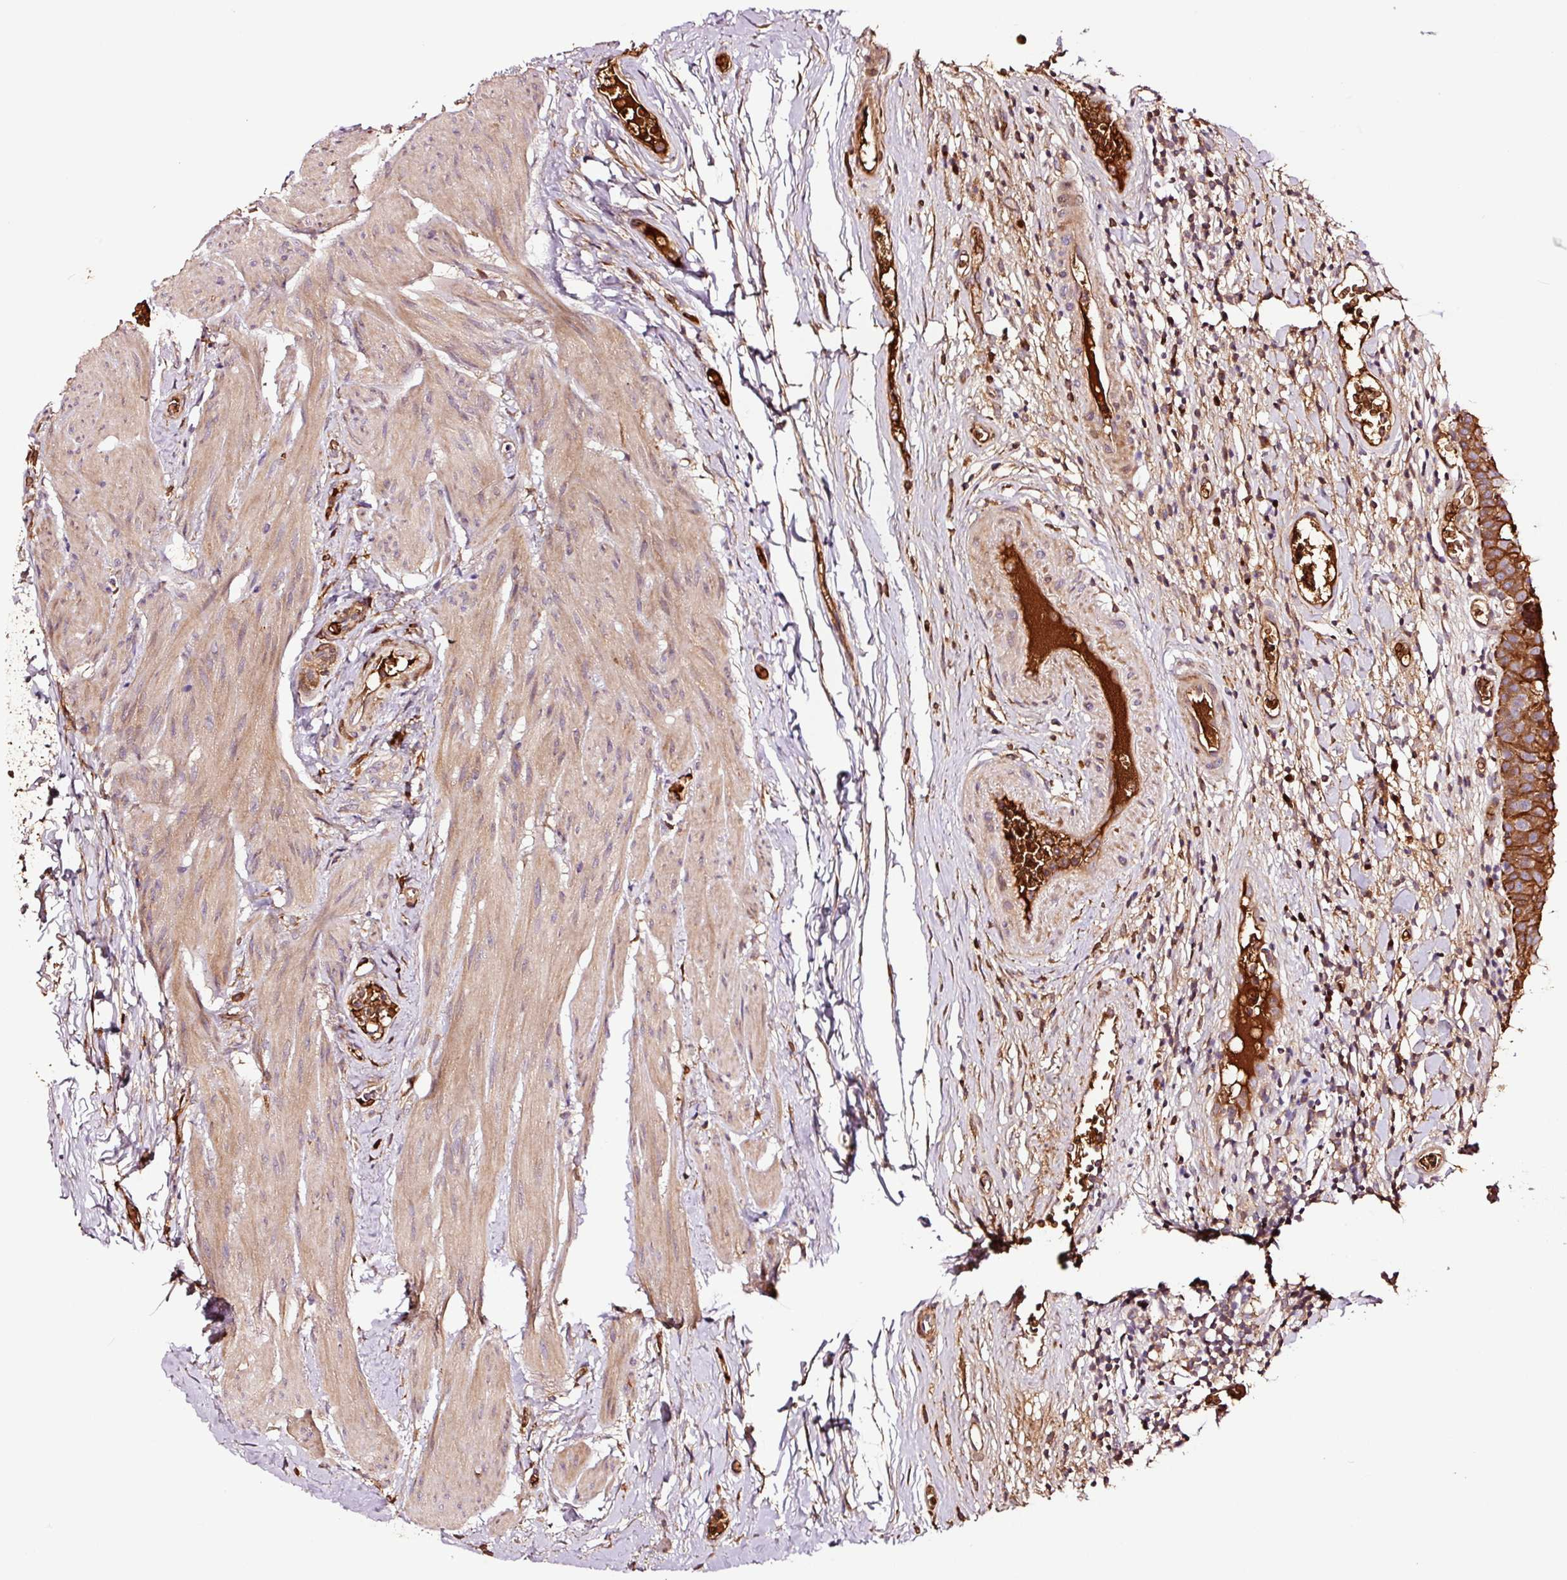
{"staining": {"intensity": "strong", "quantity": ">75%", "location": "cytoplasmic/membranous"}, "tissue": "urinary bladder", "cell_type": "Urothelial cells", "image_type": "normal", "snomed": [{"axis": "morphology", "description": "Normal tissue, NOS"}, {"axis": "morphology", "description": "Inflammation, NOS"}, {"axis": "topography", "description": "Urinary bladder"}], "caption": "High-magnification brightfield microscopy of benign urinary bladder stained with DAB (3,3'-diaminobenzidine) (brown) and counterstained with hematoxylin (blue). urothelial cells exhibit strong cytoplasmic/membranous expression is appreciated in approximately>75% of cells. Nuclei are stained in blue.", "gene": "PGLYRP2", "patient": {"sex": "male", "age": 57}}